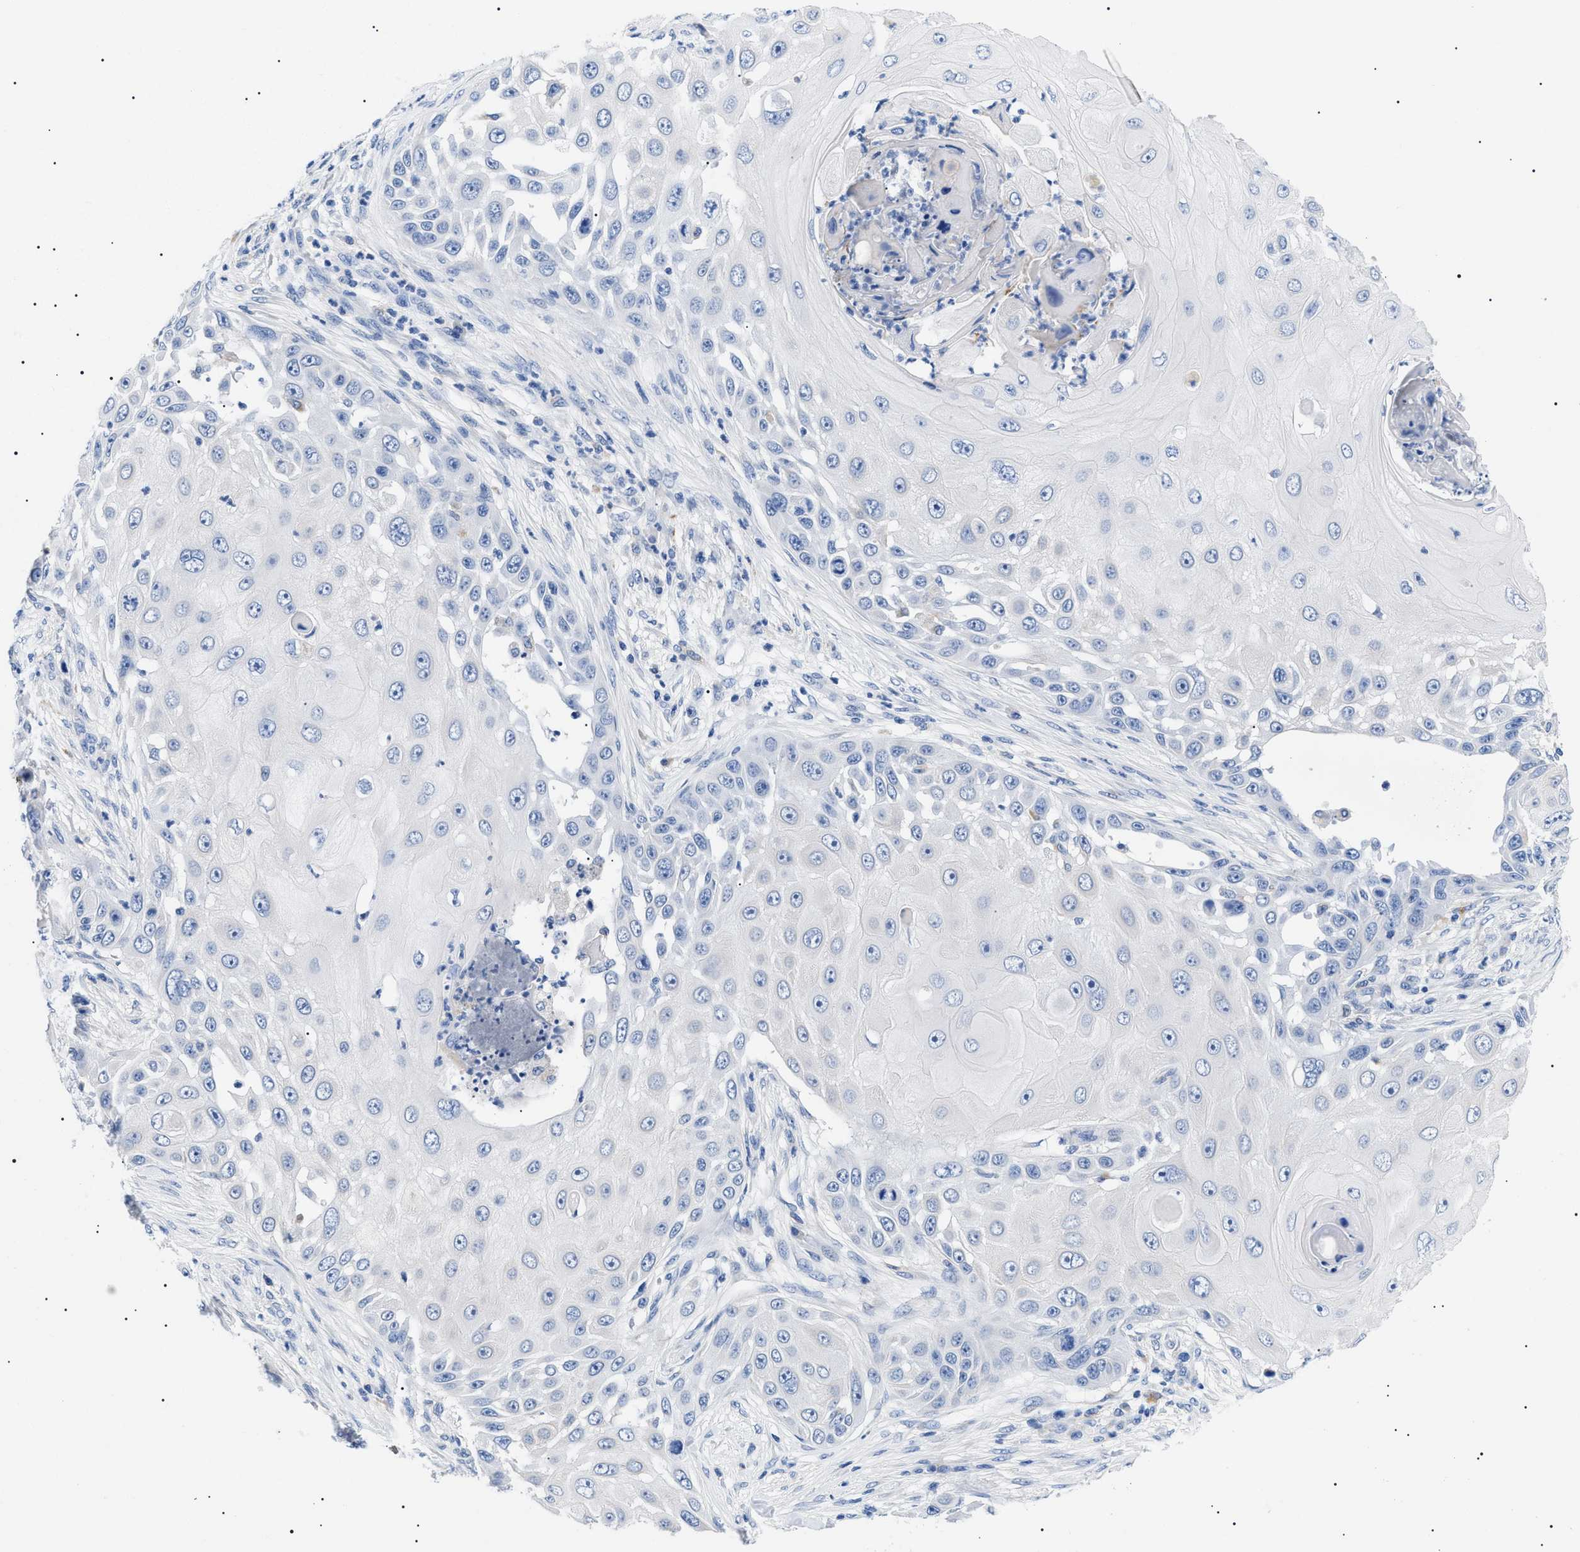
{"staining": {"intensity": "negative", "quantity": "none", "location": "none"}, "tissue": "skin cancer", "cell_type": "Tumor cells", "image_type": "cancer", "snomed": [{"axis": "morphology", "description": "Squamous cell carcinoma, NOS"}, {"axis": "topography", "description": "Skin"}], "caption": "A high-resolution micrograph shows IHC staining of skin cancer, which shows no significant expression in tumor cells.", "gene": "ACKR1", "patient": {"sex": "female", "age": 44}}